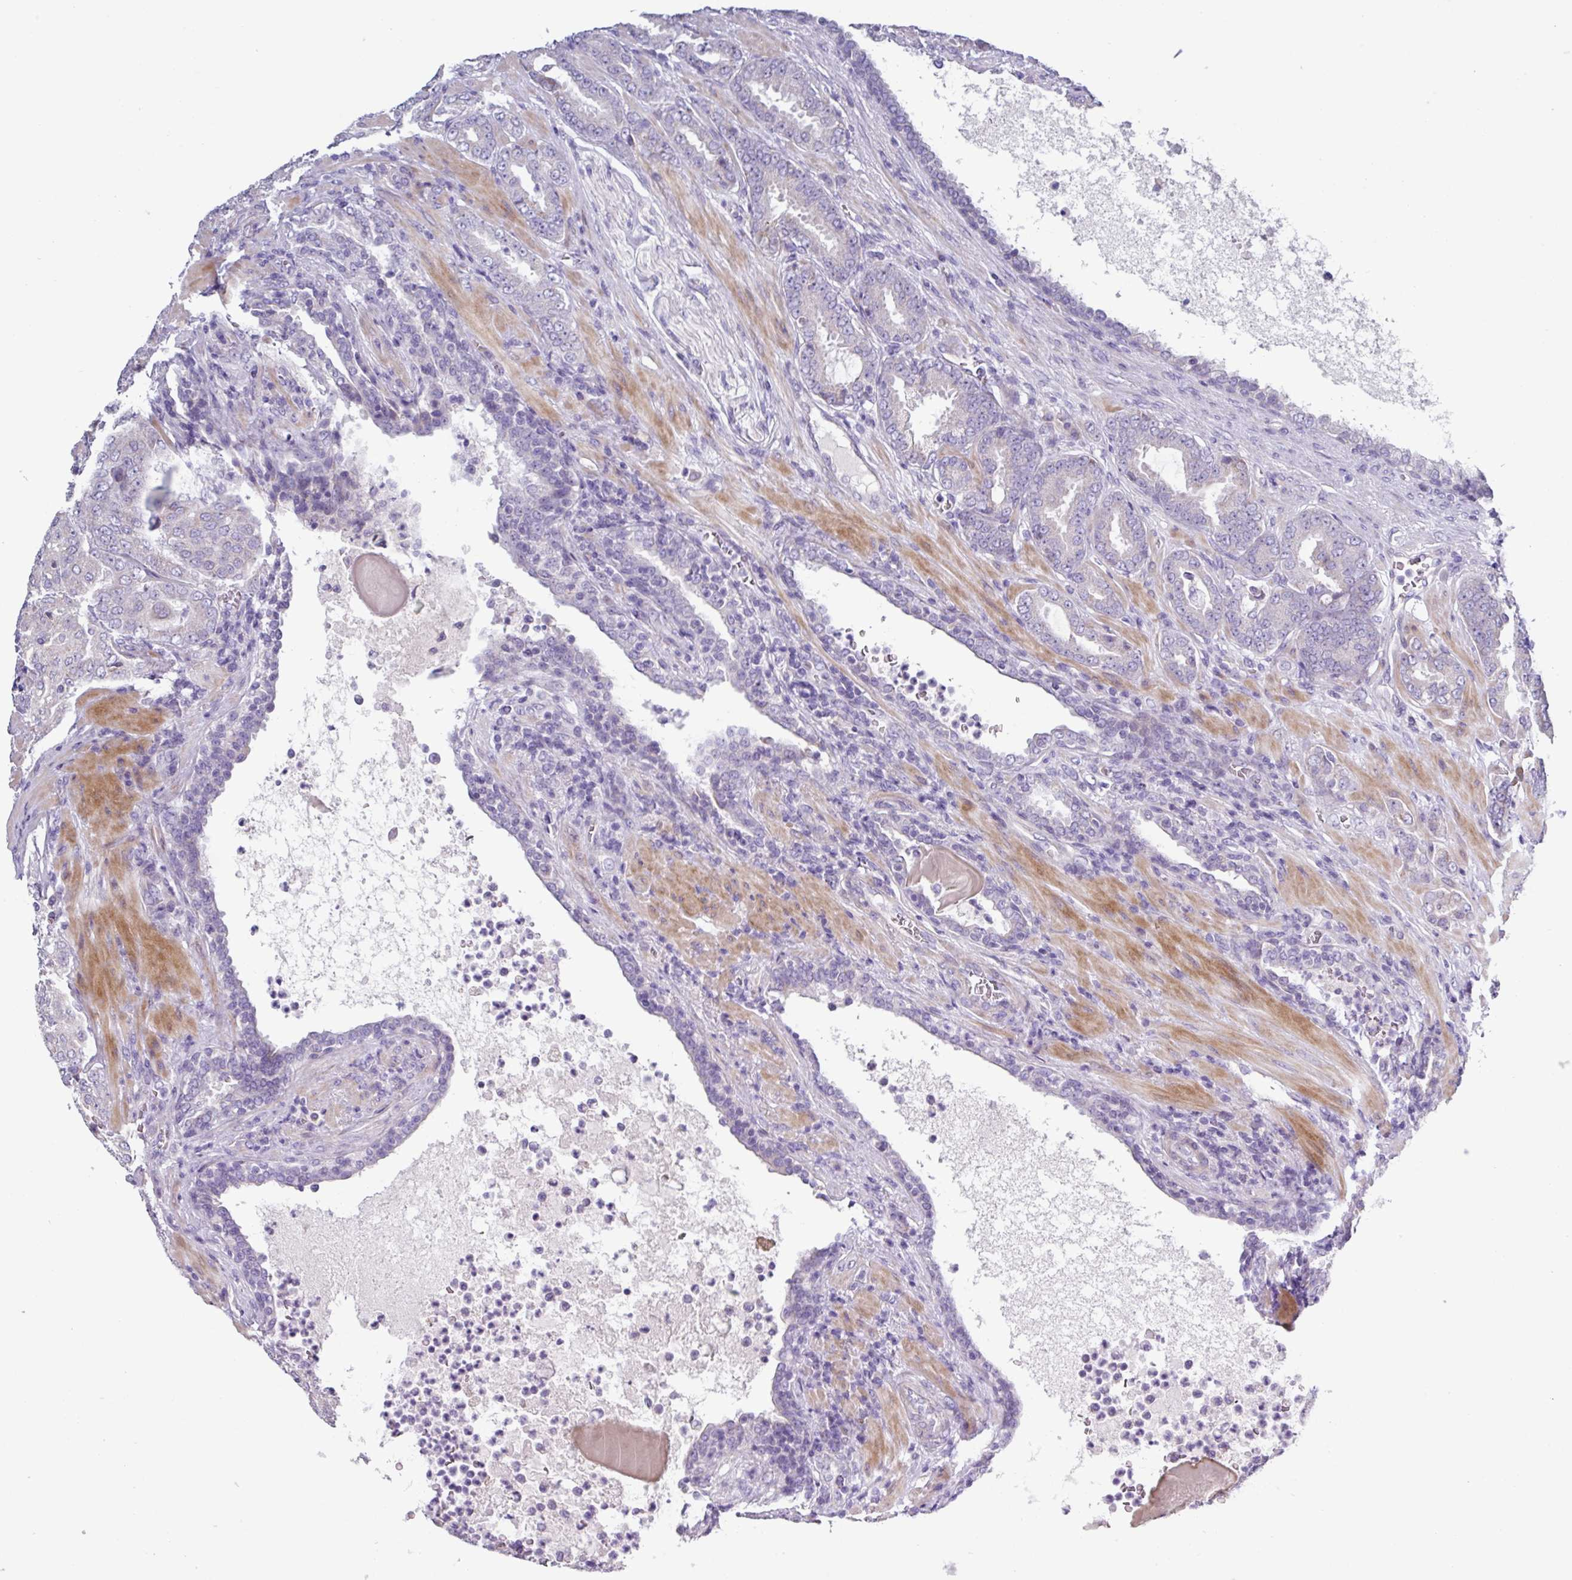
{"staining": {"intensity": "negative", "quantity": "none", "location": "none"}, "tissue": "prostate cancer", "cell_type": "Tumor cells", "image_type": "cancer", "snomed": [{"axis": "morphology", "description": "Adenocarcinoma, High grade"}, {"axis": "topography", "description": "Prostate"}], "caption": "There is no significant positivity in tumor cells of prostate cancer (adenocarcinoma (high-grade)). The staining is performed using DAB brown chromogen with nuclei counter-stained in using hematoxylin.", "gene": "RGS16", "patient": {"sex": "male", "age": 68}}